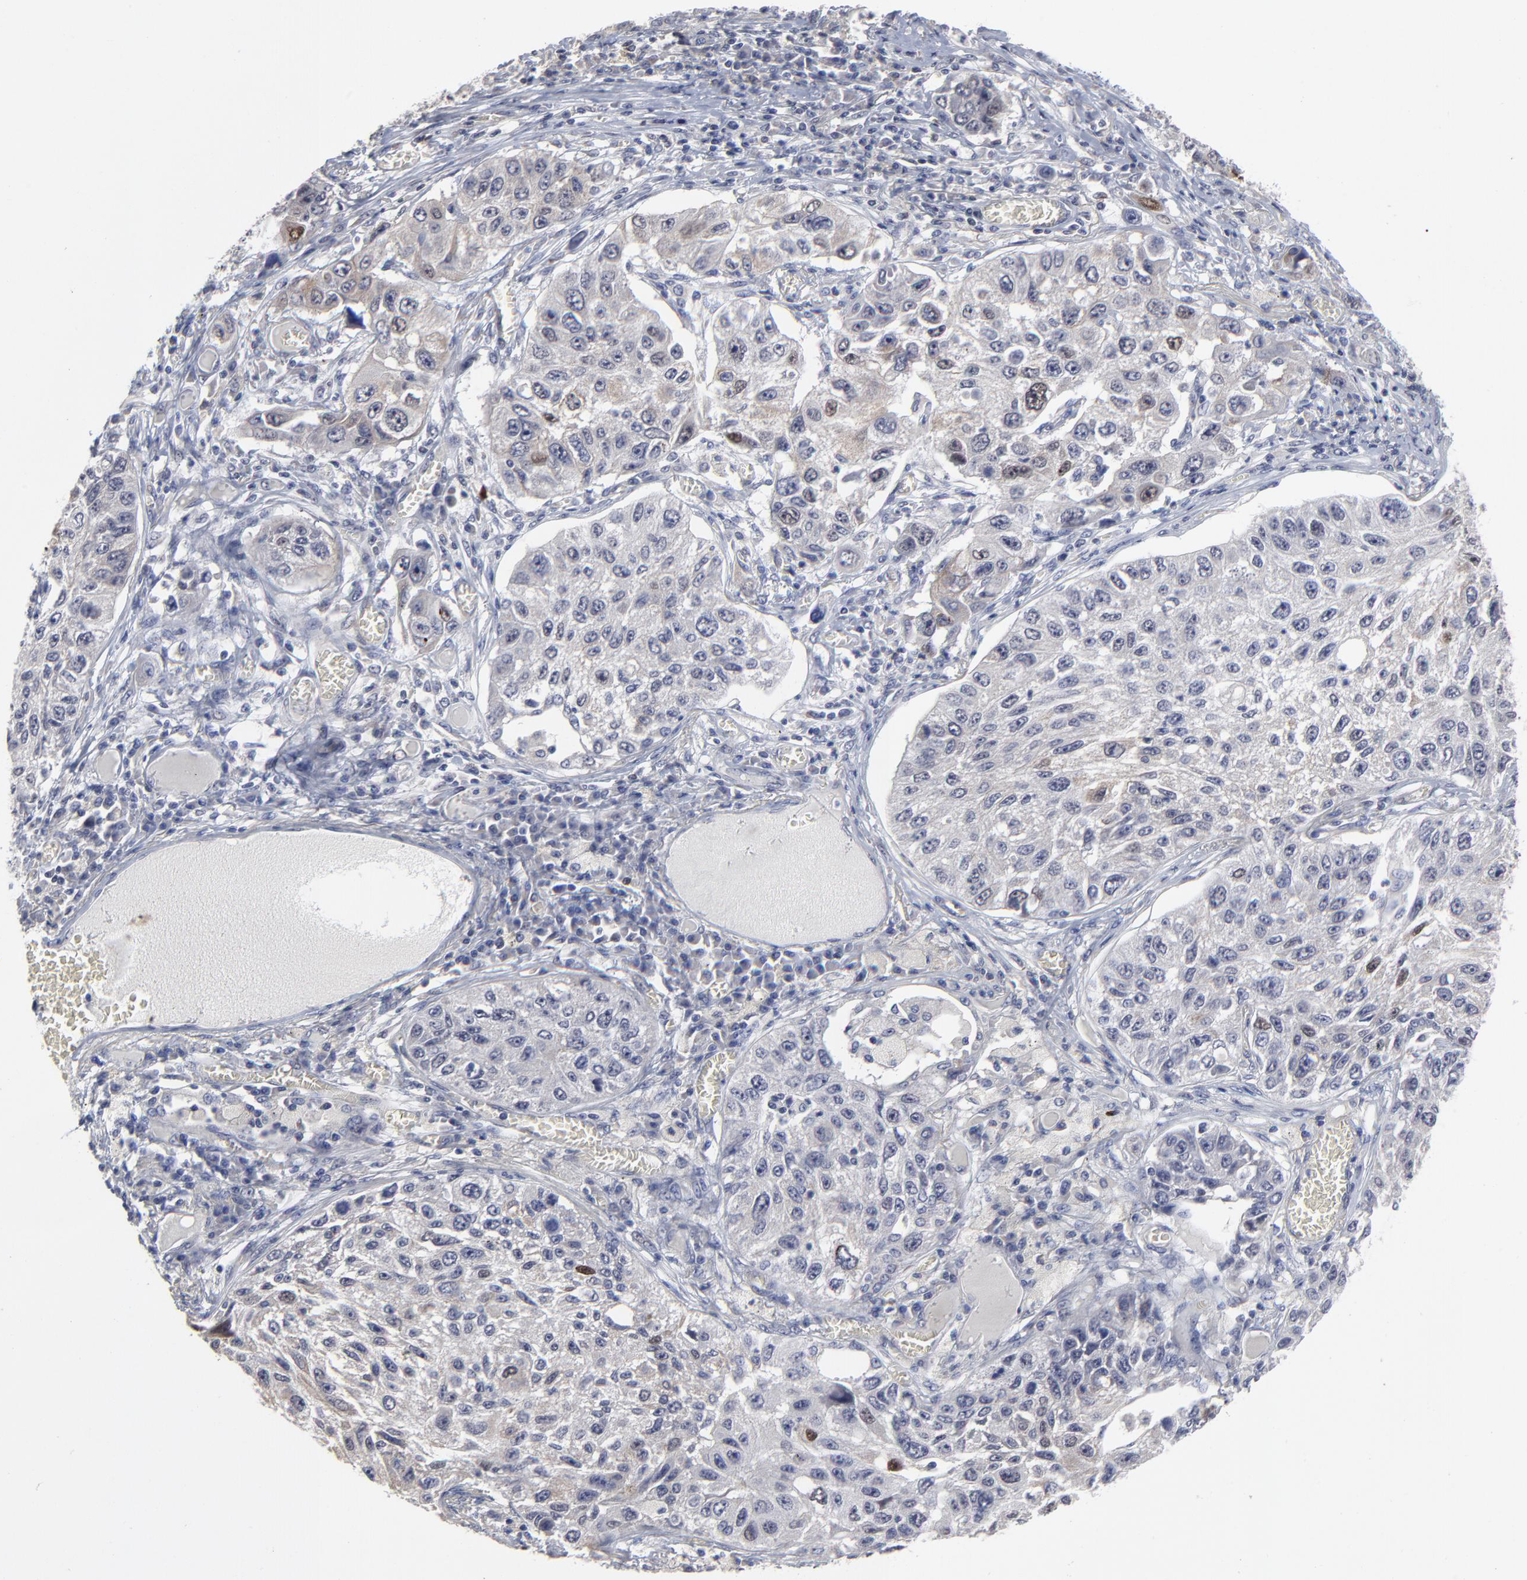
{"staining": {"intensity": "moderate", "quantity": "<25%", "location": "nuclear"}, "tissue": "lung cancer", "cell_type": "Tumor cells", "image_type": "cancer", "snomed": [{"axis": "morphology", "description": "Squamous cell carcinoma, NOS"}, {"axis": "topography", "description": "Lung"}], "caption": "Human lung cancer stained with a protein marker shows moderate staining in tumor cells.", "gene": "MAGEA10", "patient": {"sex": "male", "age": 71}}